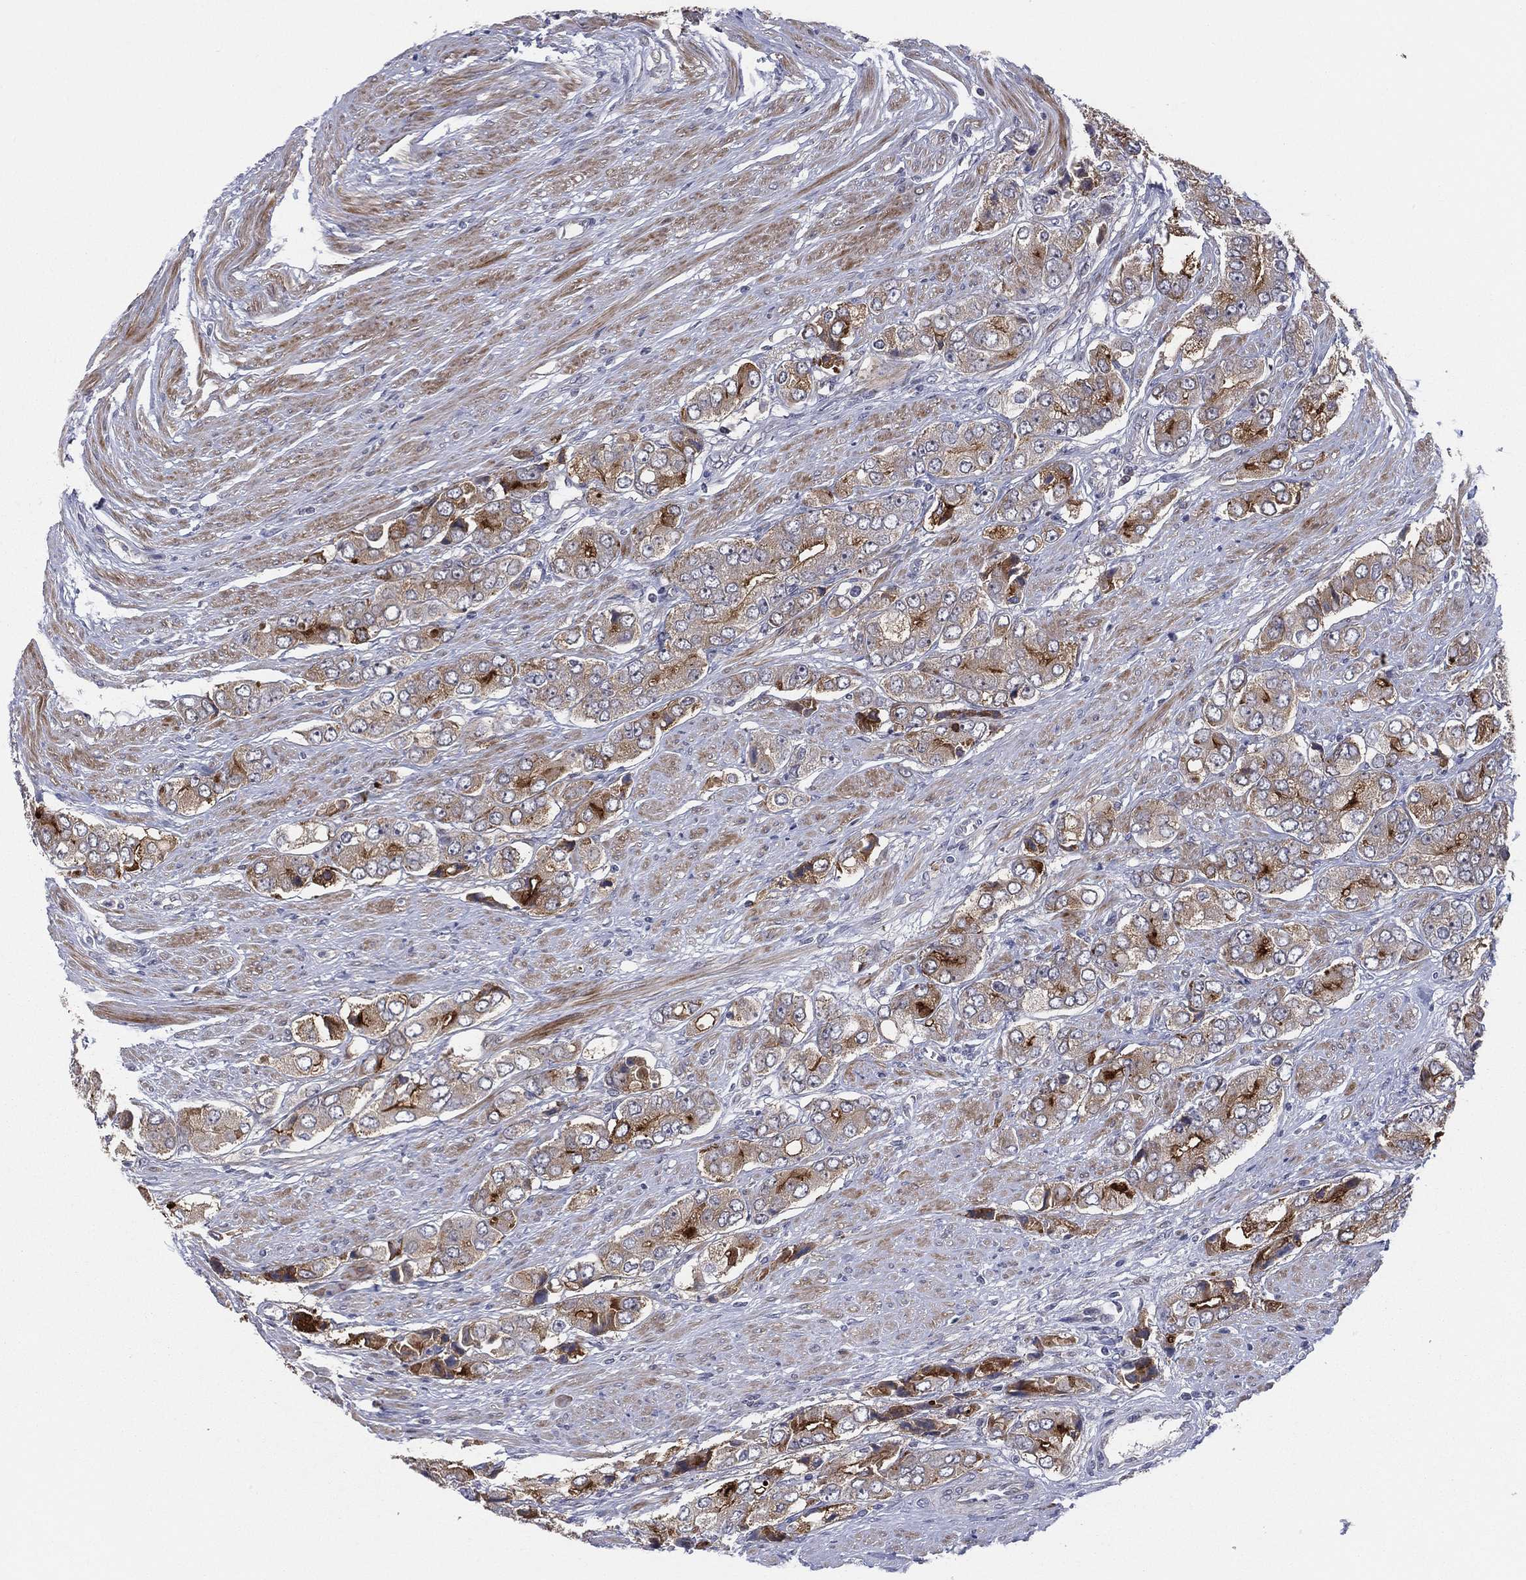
{"staining": {"intensity": "moderate", "quantity": "25%-75%", "location": "cytoplasmic/membranous"}, "tissue": "prostate cancer", "cell_type": "Tumor cells", "image_type": "cancer", "snomed": [{"axis": "morphology", "description": "Adenocarcinoma, Low grade"}, {"axis": "topography", "description": "Prostate"}], "caption": "High-power microscopy captured an immunohistochemistry micrograph of prostate adenocarcinoma (low-grade), revealing moderate cytoplasmic/membranous staining in about 25%-75% of tumor cells. The staining was performed using DAB (3,3'-diaminobenzidine), with brown indicating positive protein expression. Nuclei are stained blue with hematoxylin.", "gene": "UTP14A", "patient": {"sex": "male", "age": 69}}